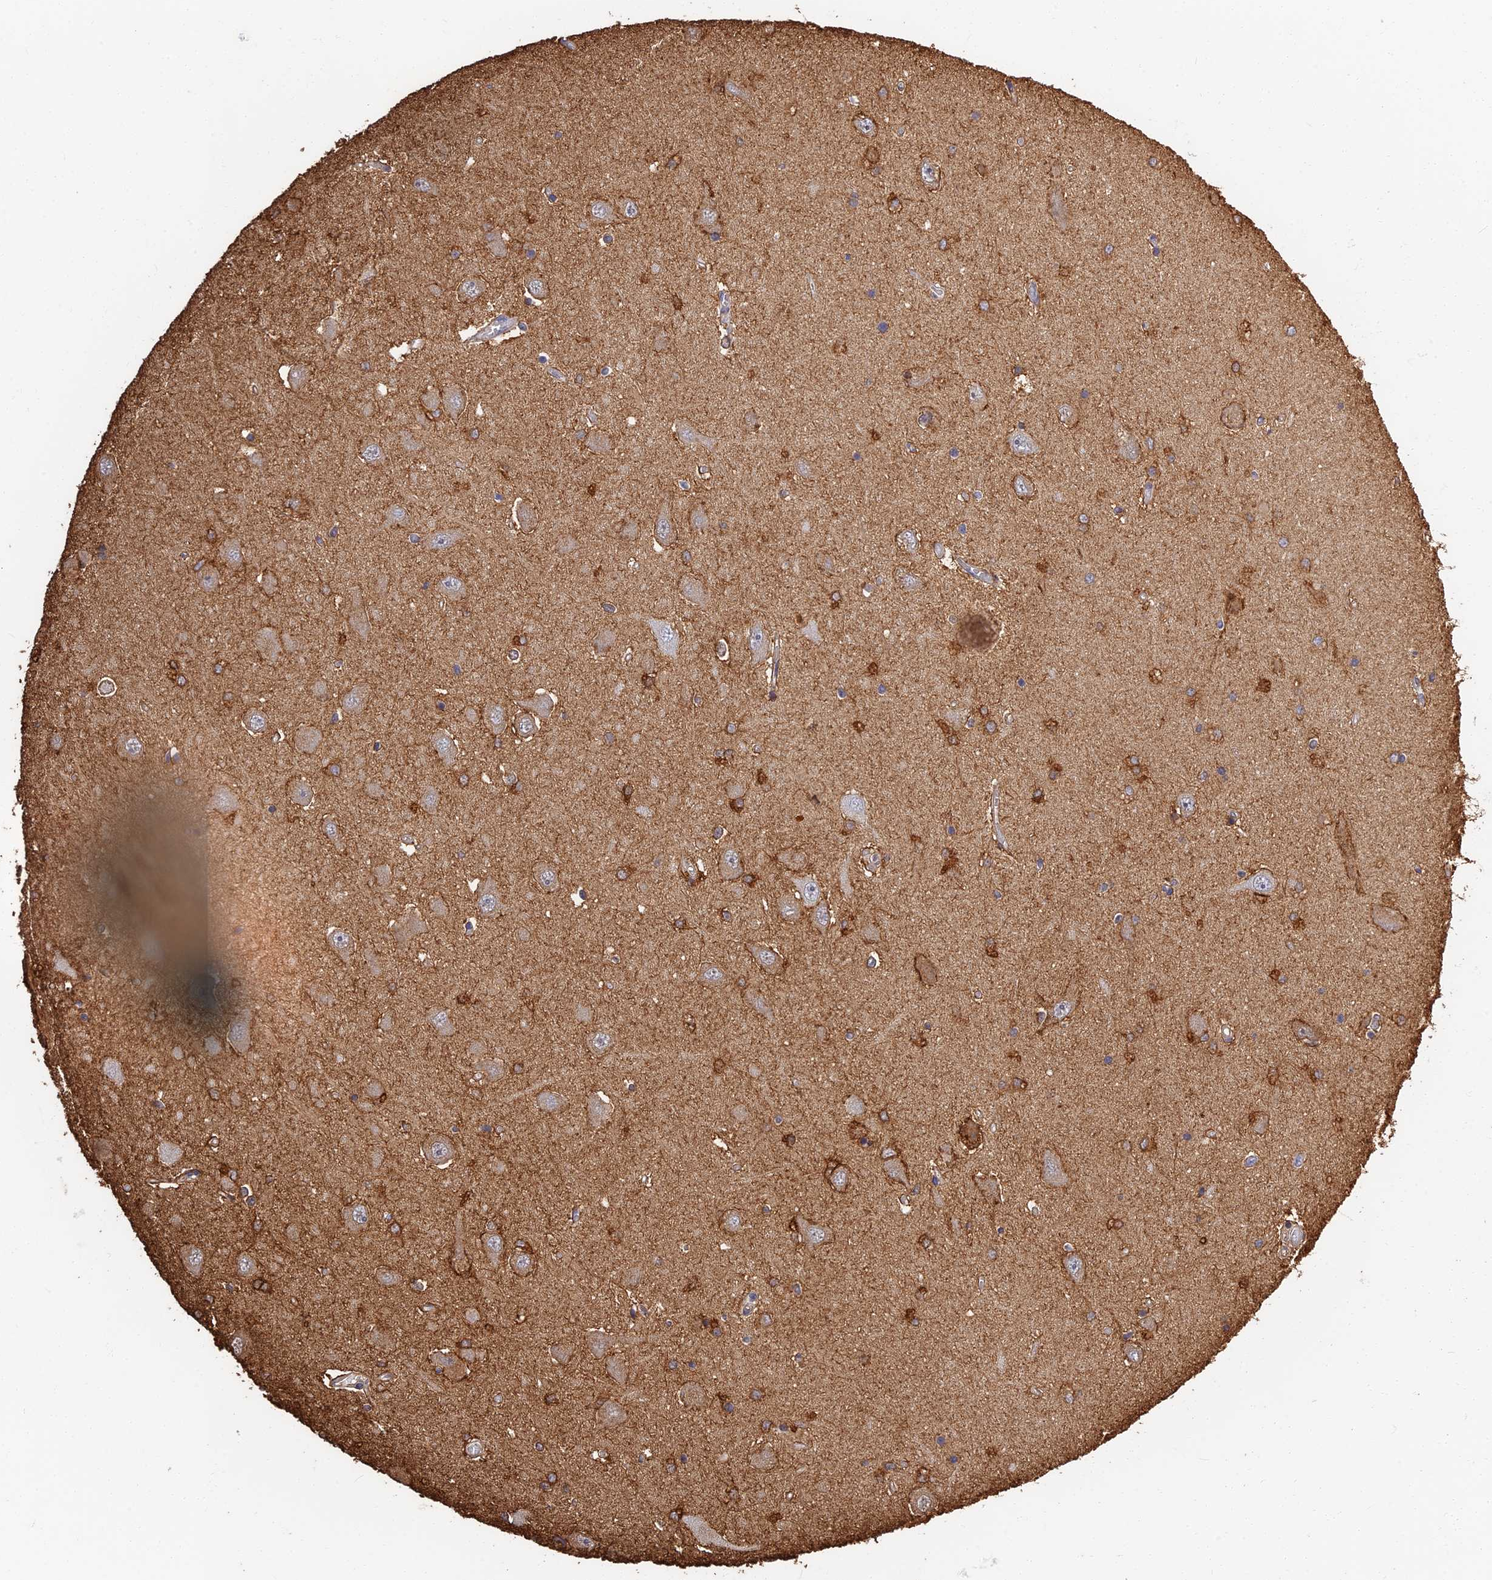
{"staining": {"intensity": "strong", "quantity": "<25%", "location": "cytoplasmic/membranous"}, "tissue": "hippocampus", "cell_type": "Glial cells", "image_type": "normal", "snomed": [{"axis": "morphology", "description": "Normal tissue, NOS"}, {"axis": "topography", "description": "Hippocampus"}], "caption": "This is a photomicrograph of IHC staining of normal hippocampus, which shows strong positivity in the cytoplasmic/membranous of glial cells.", "gene": "LRRN3", "patient": {"sex": "male", "age": 45}}